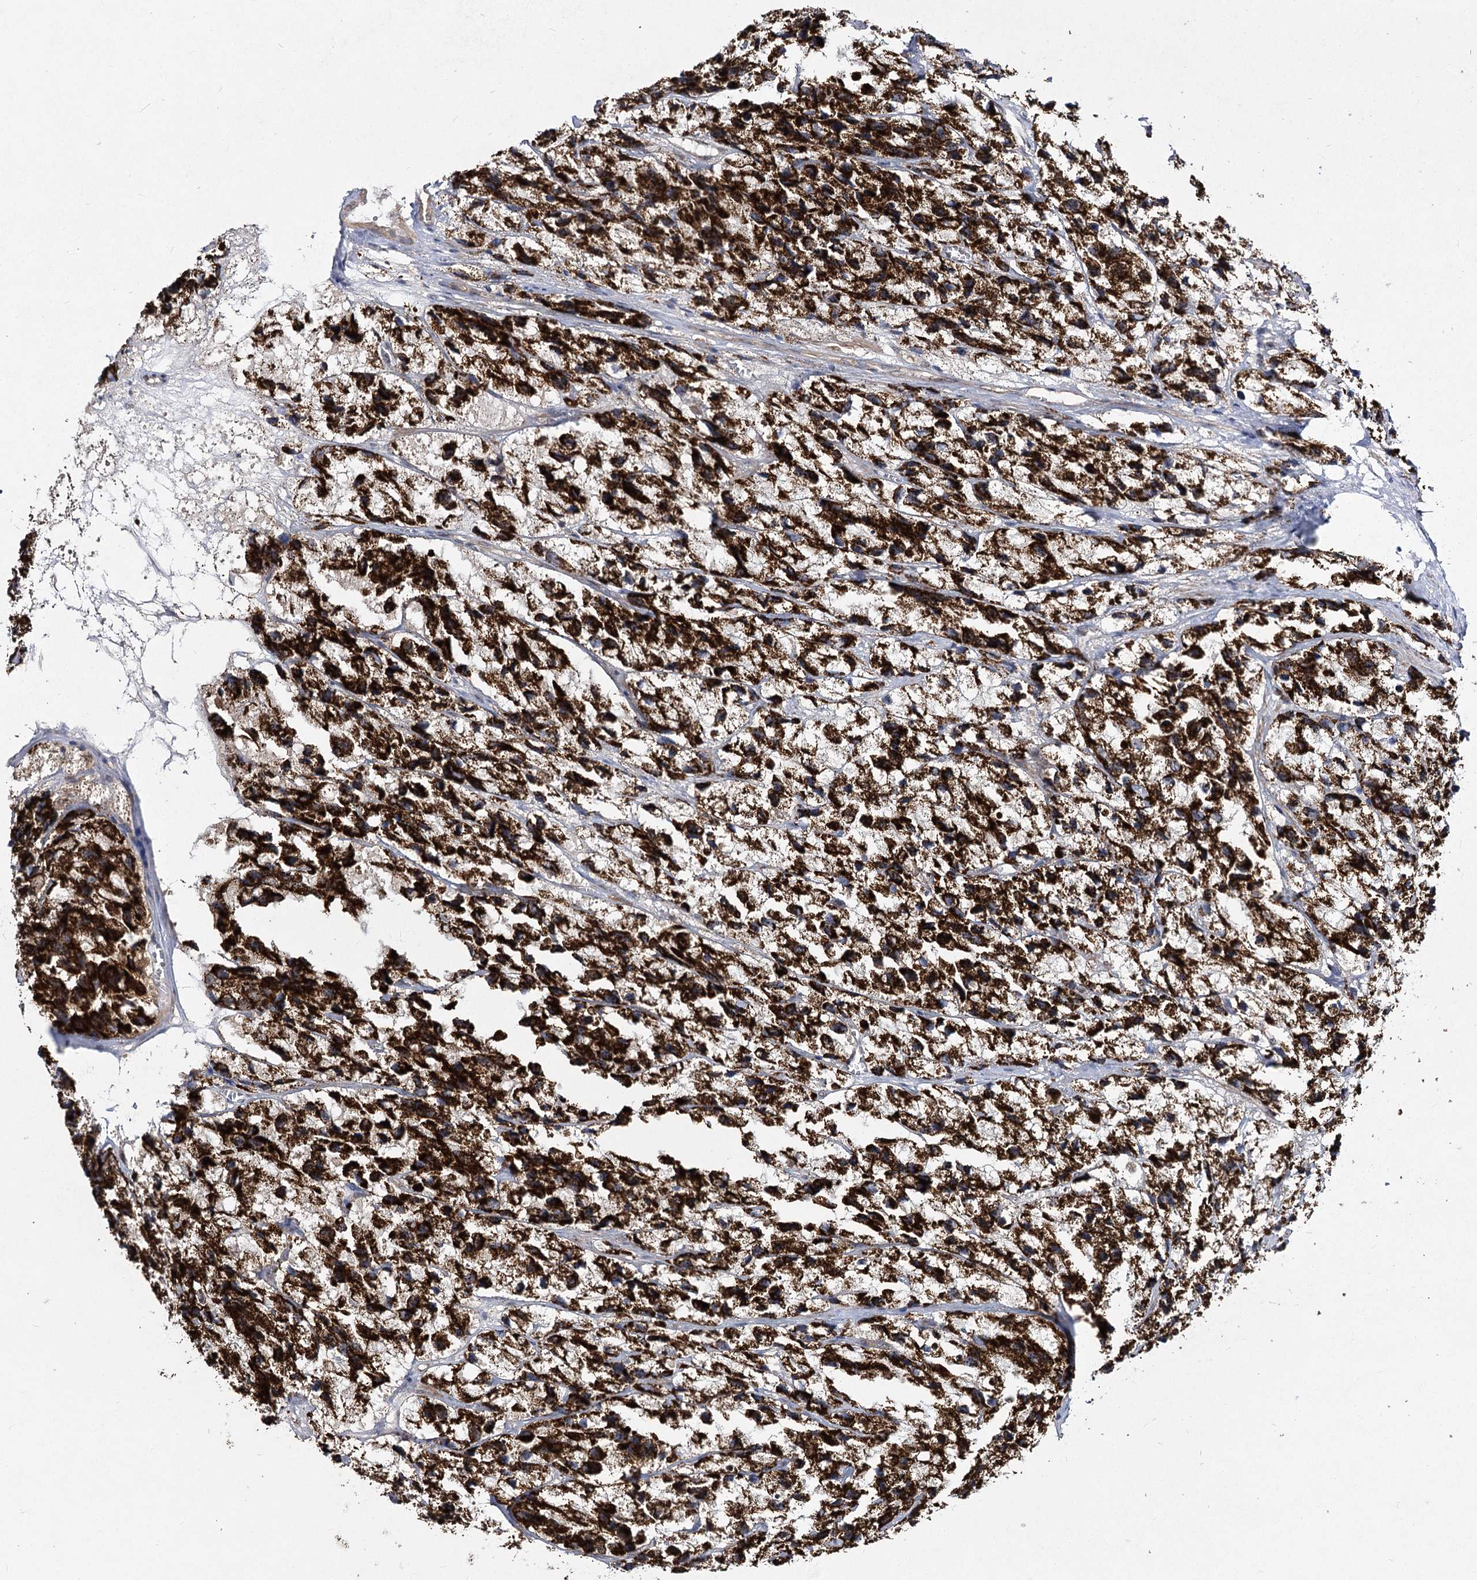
{"staining": {"intensity": "strong", "quantity": ">75%", "location": "cytoplasmic/membranous"}, "tissue": "prostate cancer", "cell_type": "Tumor cells", "image_type": "cancer", "snomed": [{"axis": "morphology", "description": "Adenocarcinoma, High grade"}, {"axis": "topography", "description": "Prostate"}], "caption": "A brown stain labels strong cytoplasmic/membranous positivity of a protein in prostate high-grade adenocarcinoma tumor cells. (DAB IHC with brightfield microscopy, high magnification).", "gene": "SLC4A1AP", "patient": {"sex": "male", "age": 66}}